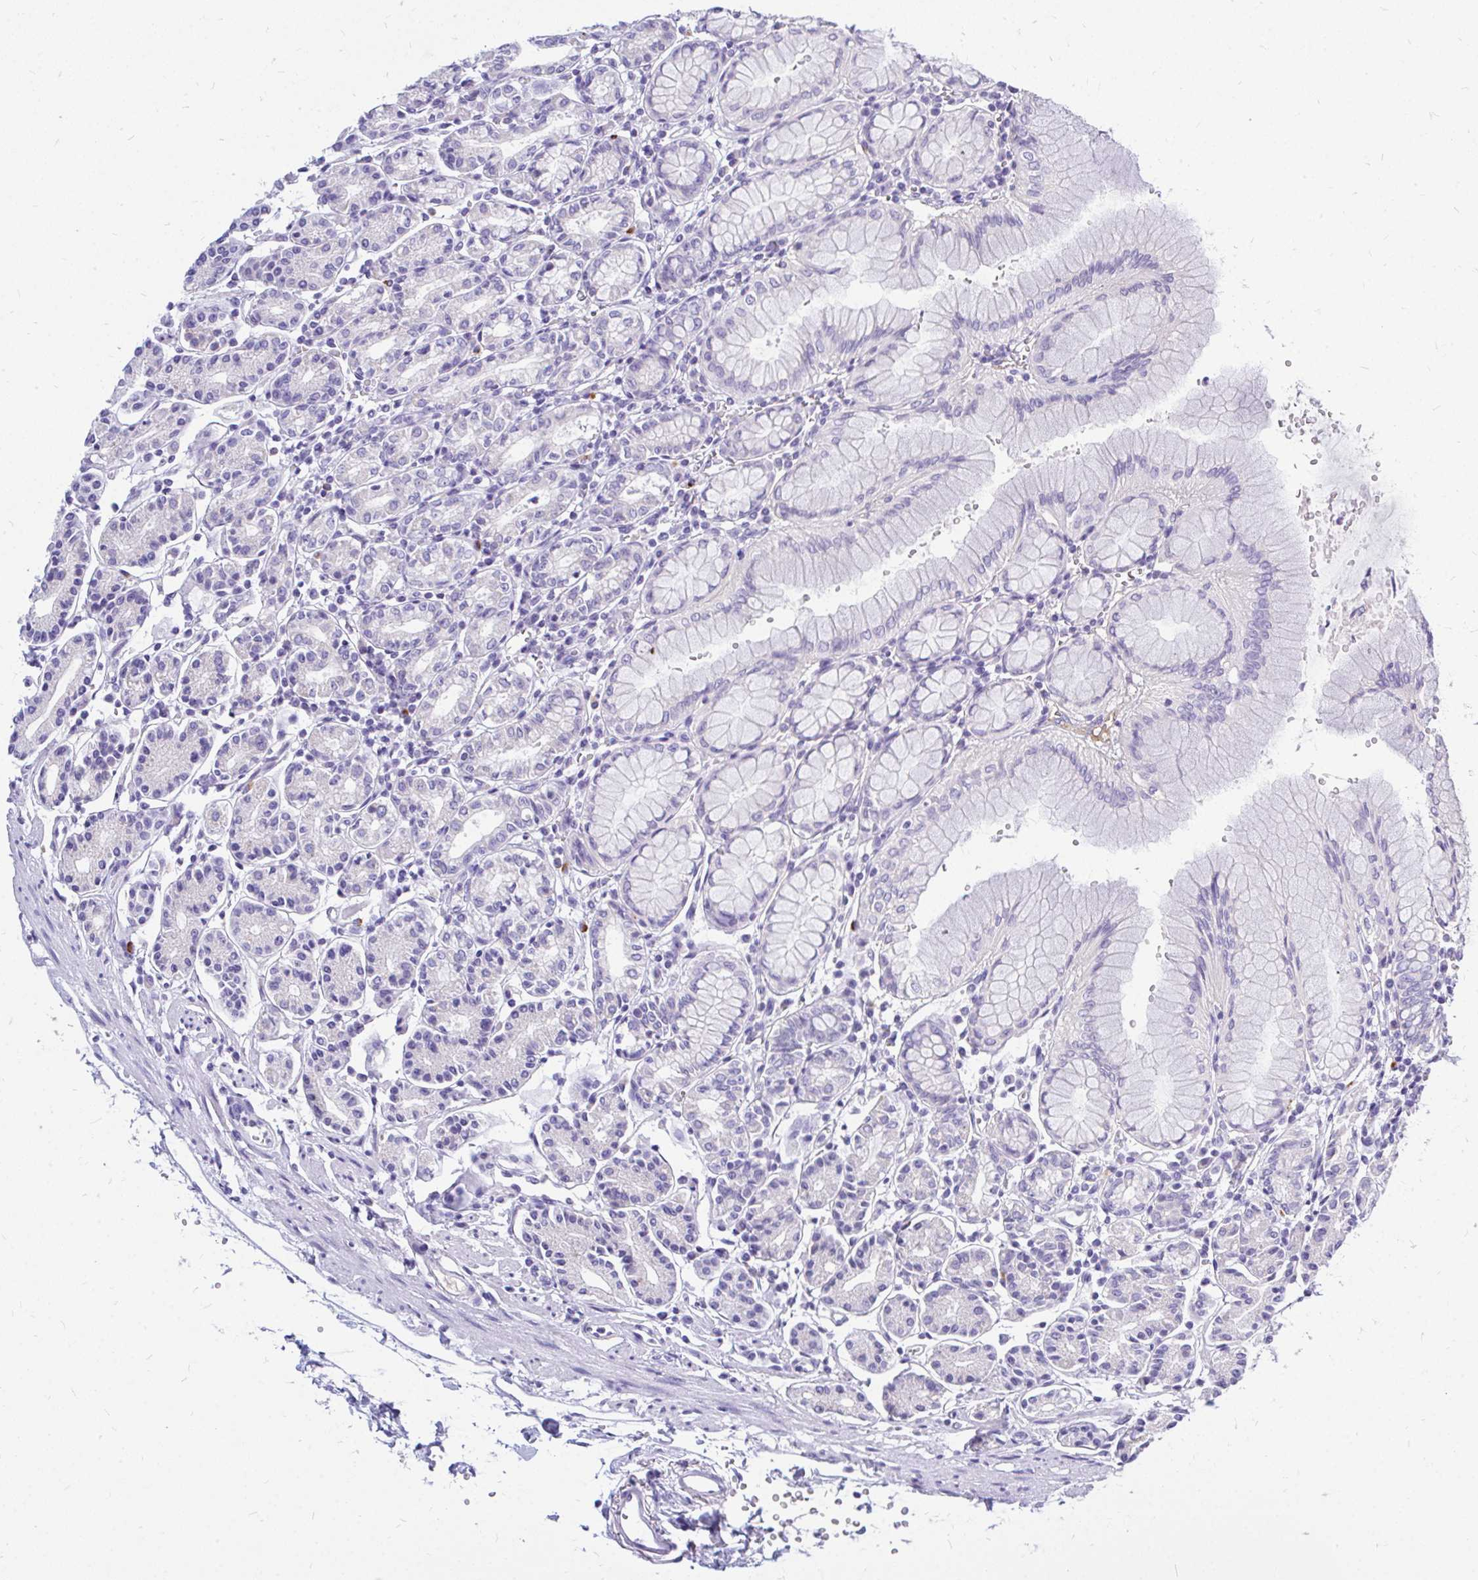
{"staining": {"intensity": "negative", "quantity": "none", "location": "none"}, "tissue": "stomach", "cell_type": "Glandular cells", "image_type": "normal", "snomed": [{"axis": "morphology", "description": "Normal tissue, NOS"}, {"axis": "topography", "description": "Stomach"}], "caption": "Glandular cells show no significant protein expression in normal stomach. (Stains: DAB IHC with hematoxylin counter stain, Microscopy: brightfield microscopy at high magnification).", "gene": "MAP1LC3A", "patient": {"sex": "female", "age": 62}}